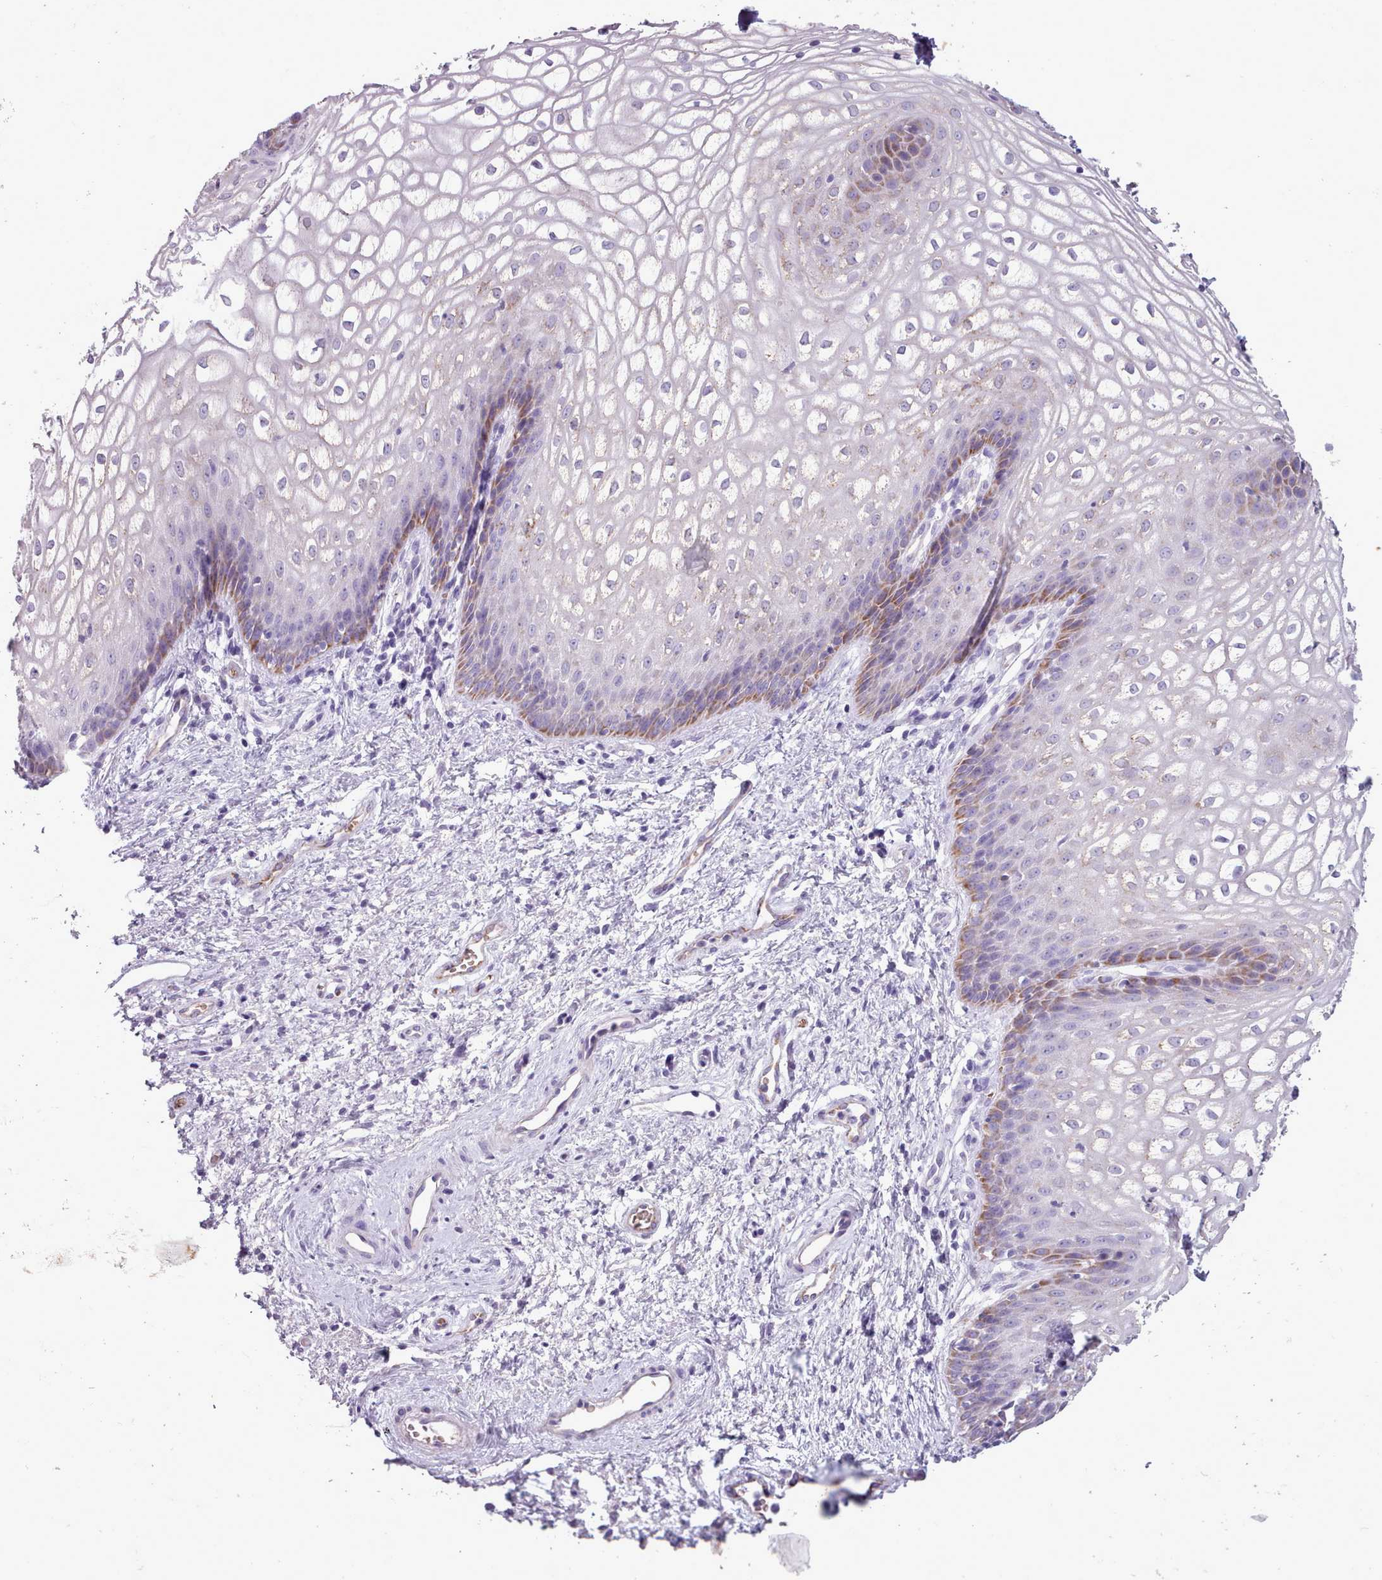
{"staining": {"intensity": "moderate", "quantity": "<25%", "location": "cytoplasmic/membranous"}, "tissue": "vagina", "cell_type": "Squamous epithelial cells", "image_type": "normal", "snomed": [{"axis": "morphology", "description": "Normal tissue, NOS"}, {"axis": "topography", "description": "Vagina"}], "caption": "There is low levels of moderate cytoplasmic/membranous positivity in squamous epithelial cells of benign vagina, as demonstrated by immunohistochemical staining (brown color).", "gene": "AK4P3", "patient": {"sex": "female", "age": 34}}